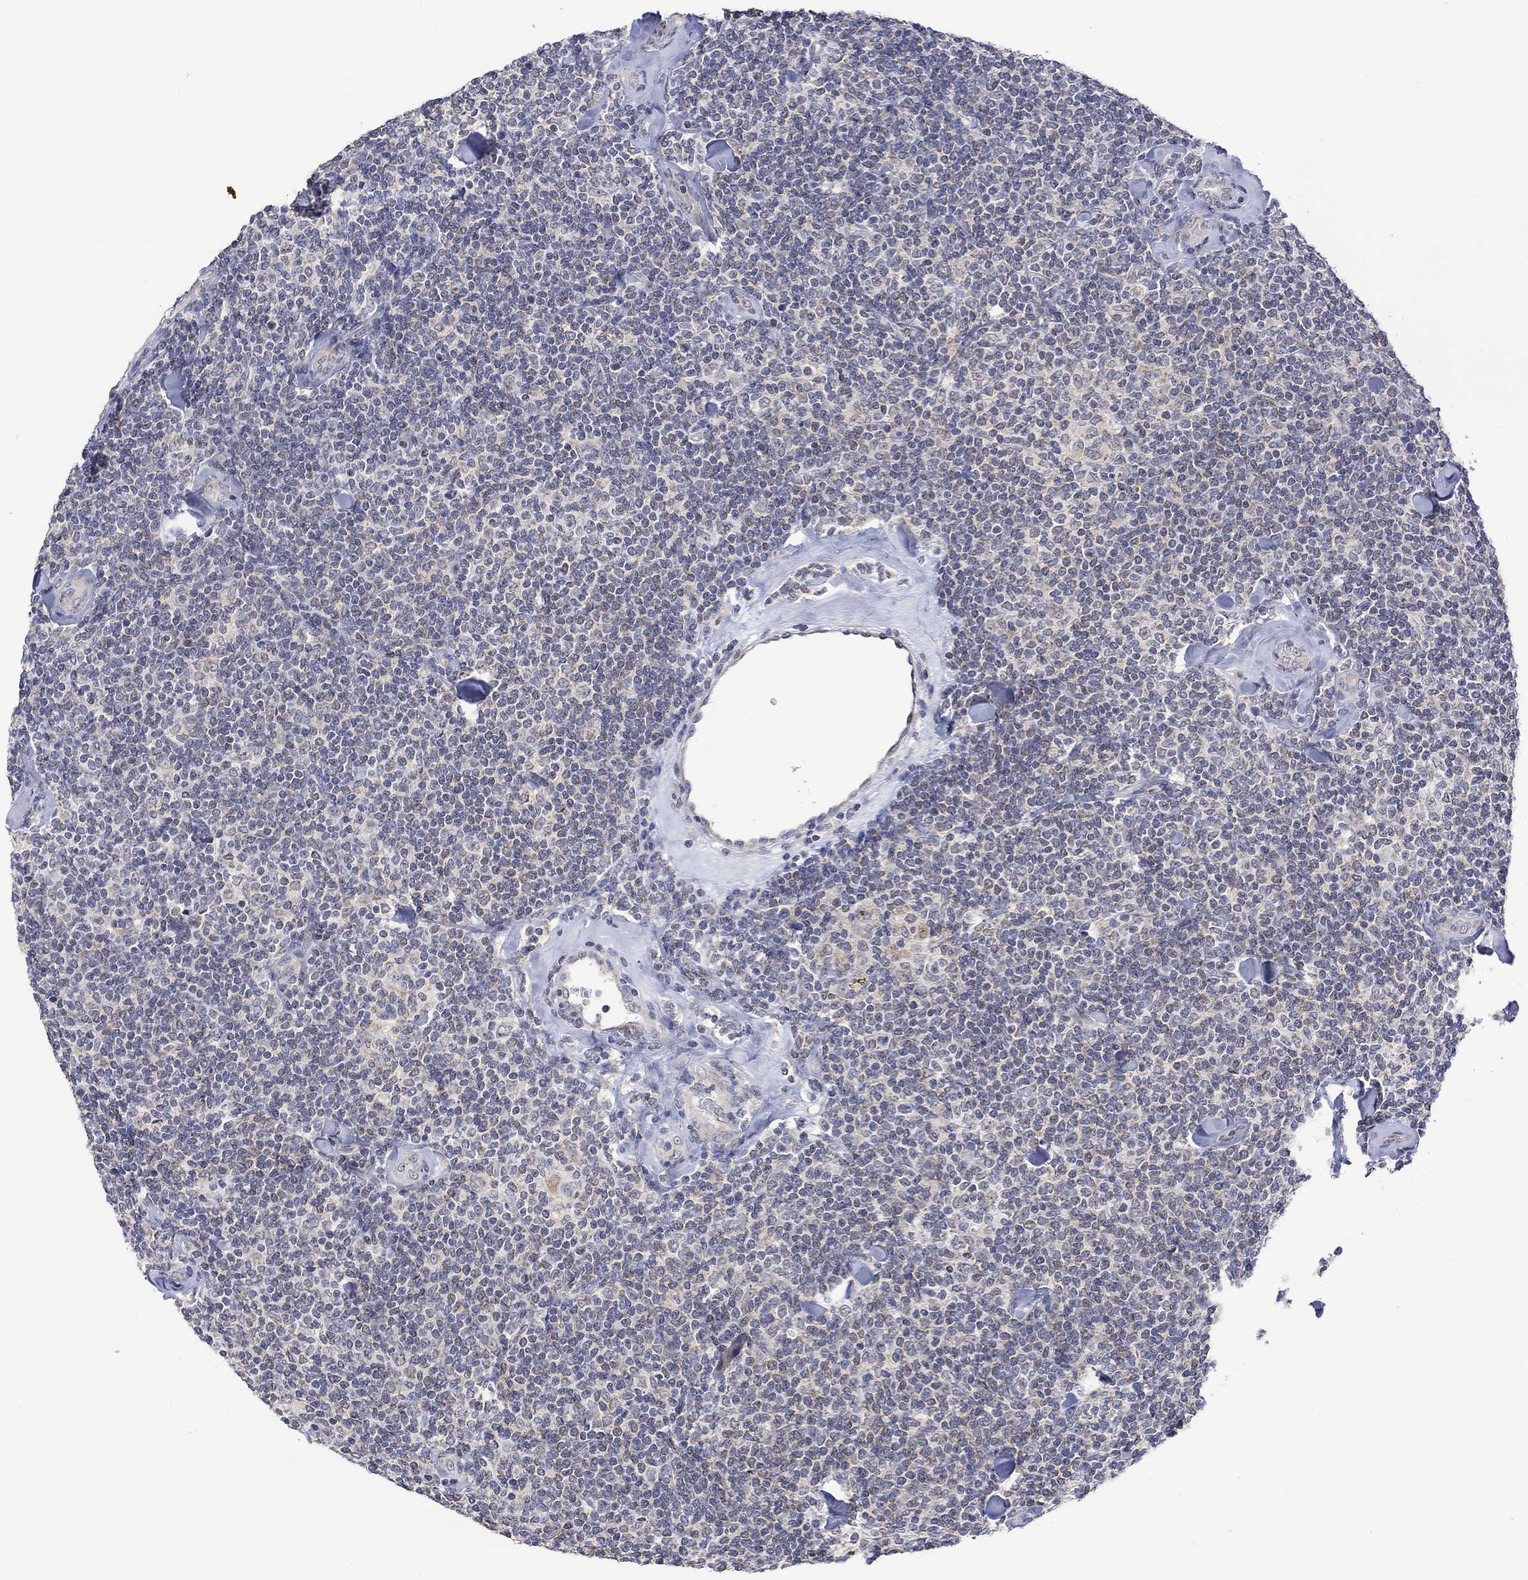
{"staining": {"intensity": "negative", "quantity": "none", "location": "none"}, "tissue": "lymphoma", "cell_type": "Tumor cells", "image_type": "cancer", "snomed": [{"axis": "morphology", "description": "Malignant lymphoma, non-Hodgkin's type, Low grade"}, {"axis": "topography", "description": "Lymph node"}], "caption": "An immunohistochemistry (IHC) micrograph of low-grade malignant lymphoma, non-Hodgkin's type is shown. There is no staining in tumor cells of low-grade malignant lymphoma, non-Hodgkin's type.", "gene": "SLC48A1", "patient": {"sex": "female", "age": 56}}